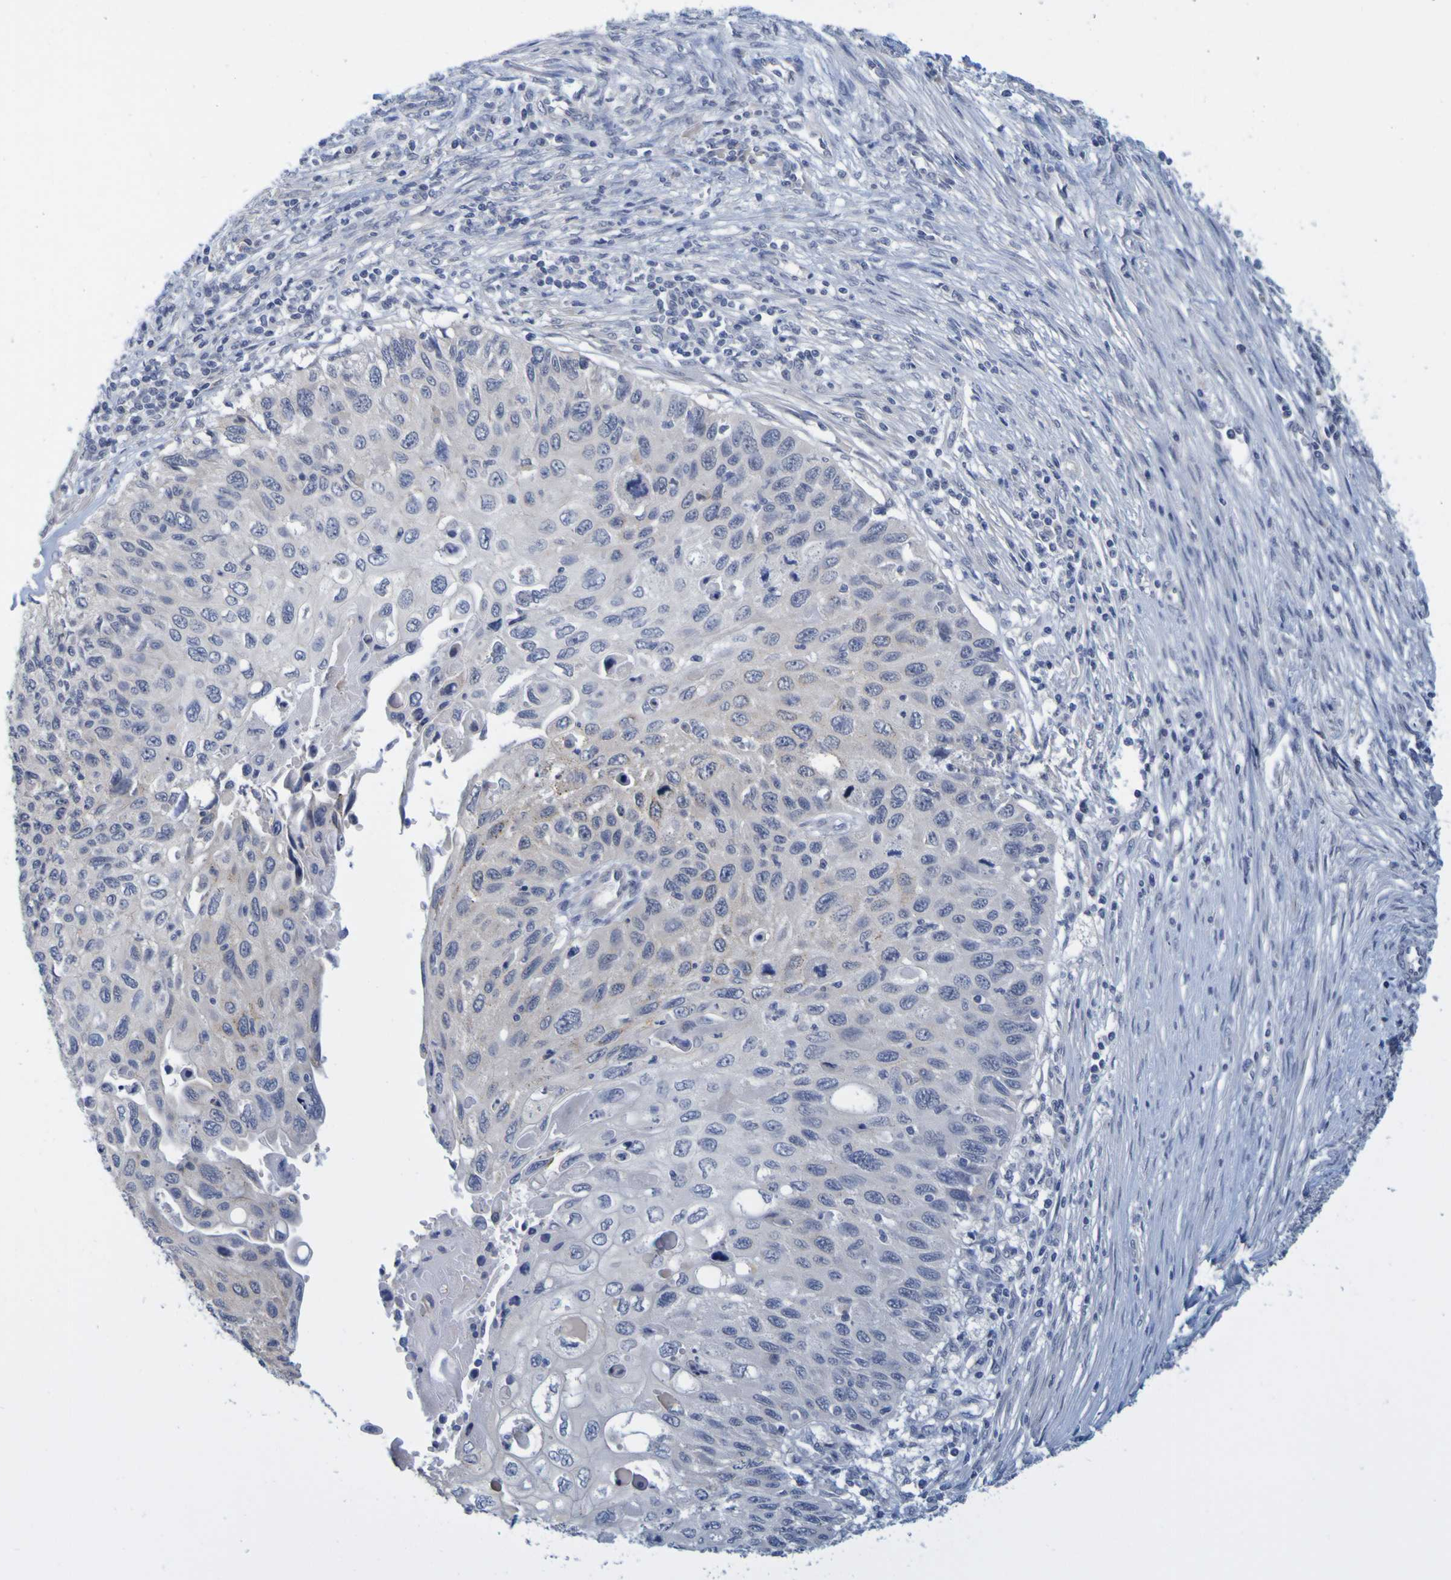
{"staining": {"intensity": "negative", "quantity": "none", "location": "none"}, "tissue": "cervical cancer", "cell_type": "Tumor cells", "image_type": "cancer", "snomed": [{"axis": "morphology", "description": "Squamous cell carcinoma, NOS"}, {"axis": "topography", "description": "Cervix"}], "caption": "Cervical cancer (squamous cell carcinoma) was stained to show a protein in brown. There is no significant positivity in tumor cells.", "gene": "ENDOU", "patient": {"sex": "female", "age": 70}}